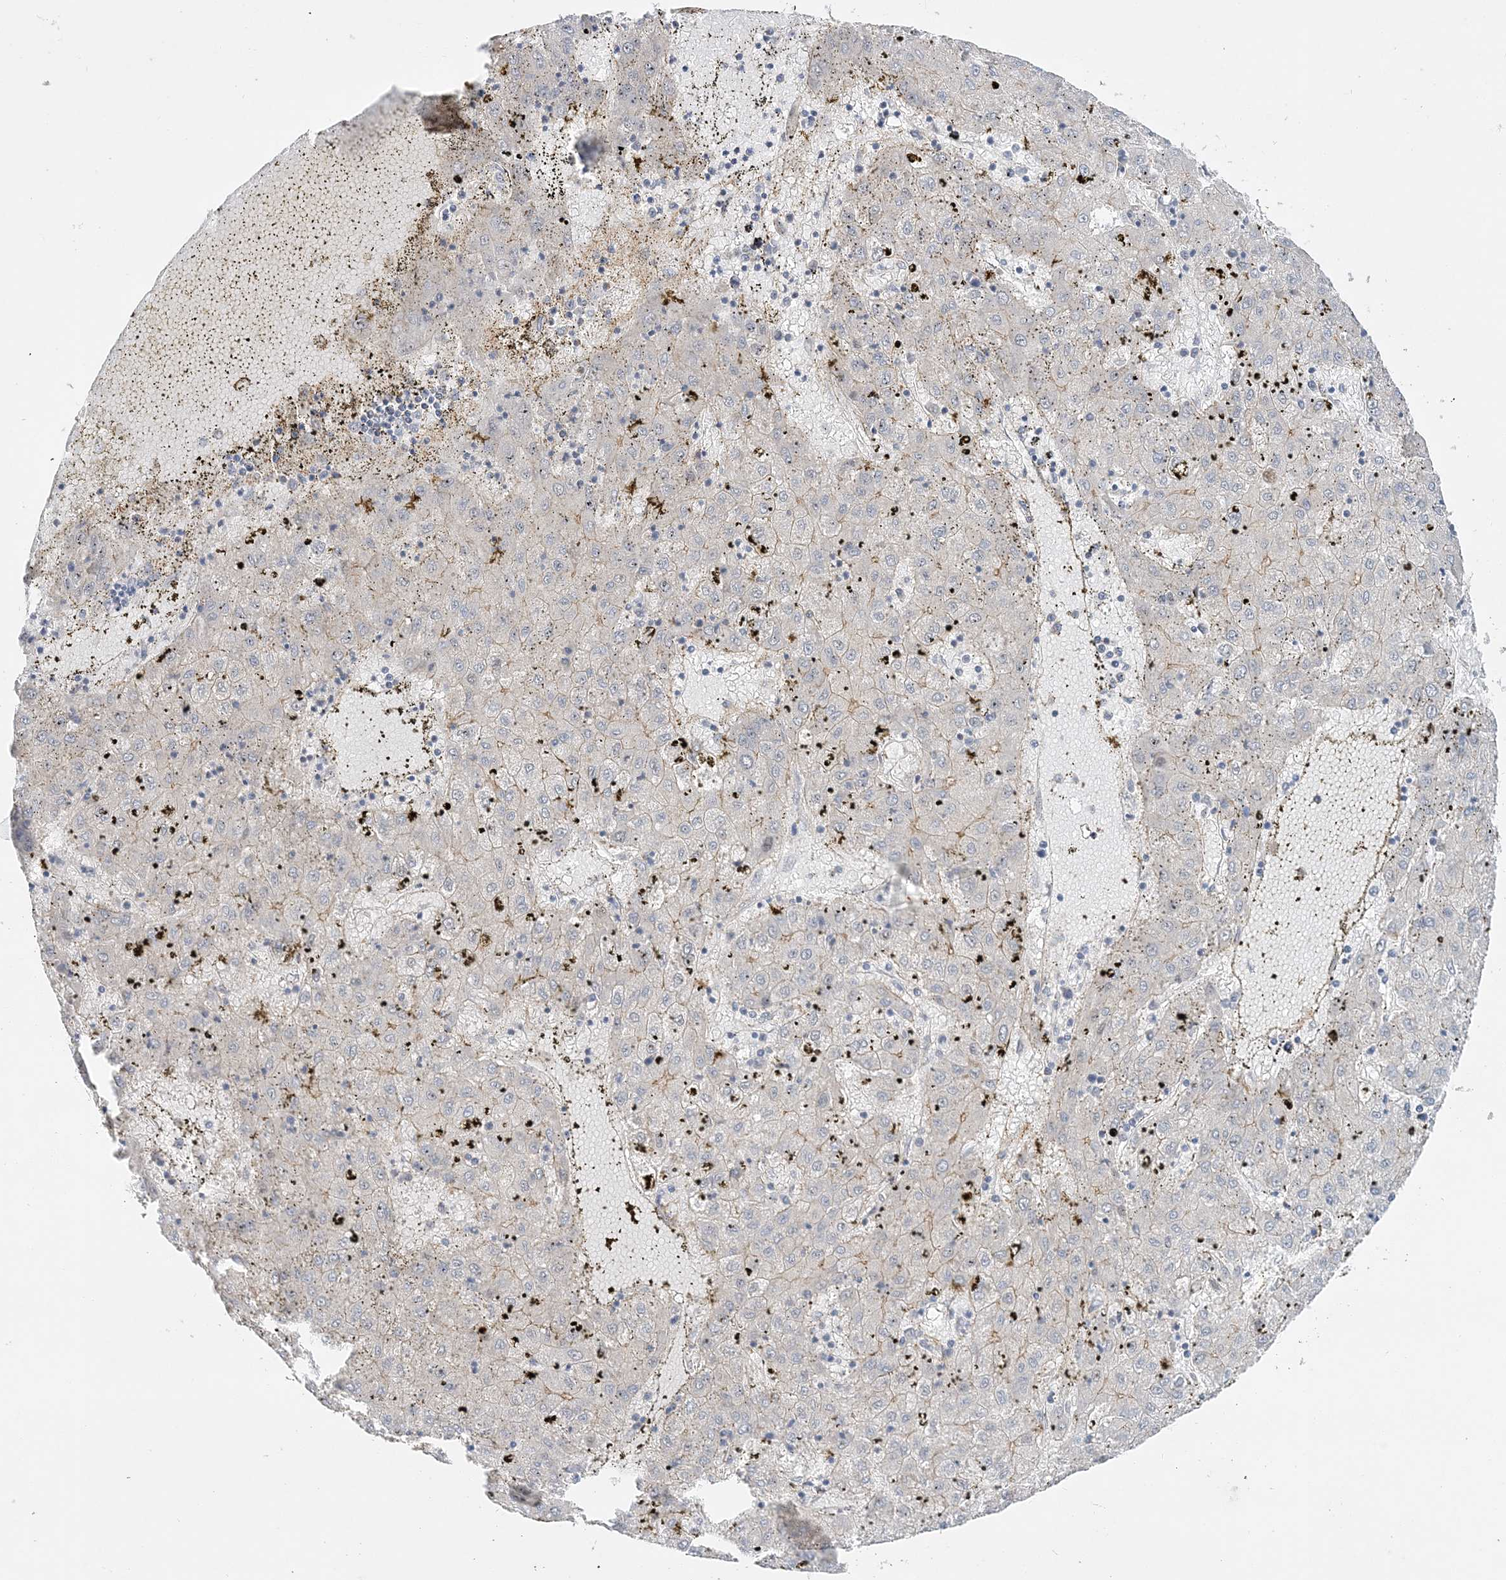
{"staining": {"intensity": "weak", "quantity": "<25%", "location": "cytoplasmic/membranous"}, "tissue": "liver cancer", "cell_type": "Tumor cells", "image_type": "cancer", "snomed": [{"axis": "morphology", "description": "Carcinoma, Hepatocellular, NOS"}, {"axis": "topography", "description": "Liver"}], "caption": "High power microscopy micrograph of an immunohistochemistry (IHC) micrograph of liver hepatocellular carcinoma, revealing no significant staining in tumor cells.", "gene": "MAT2B", "patient": {"sex": "male", "age": 72}}